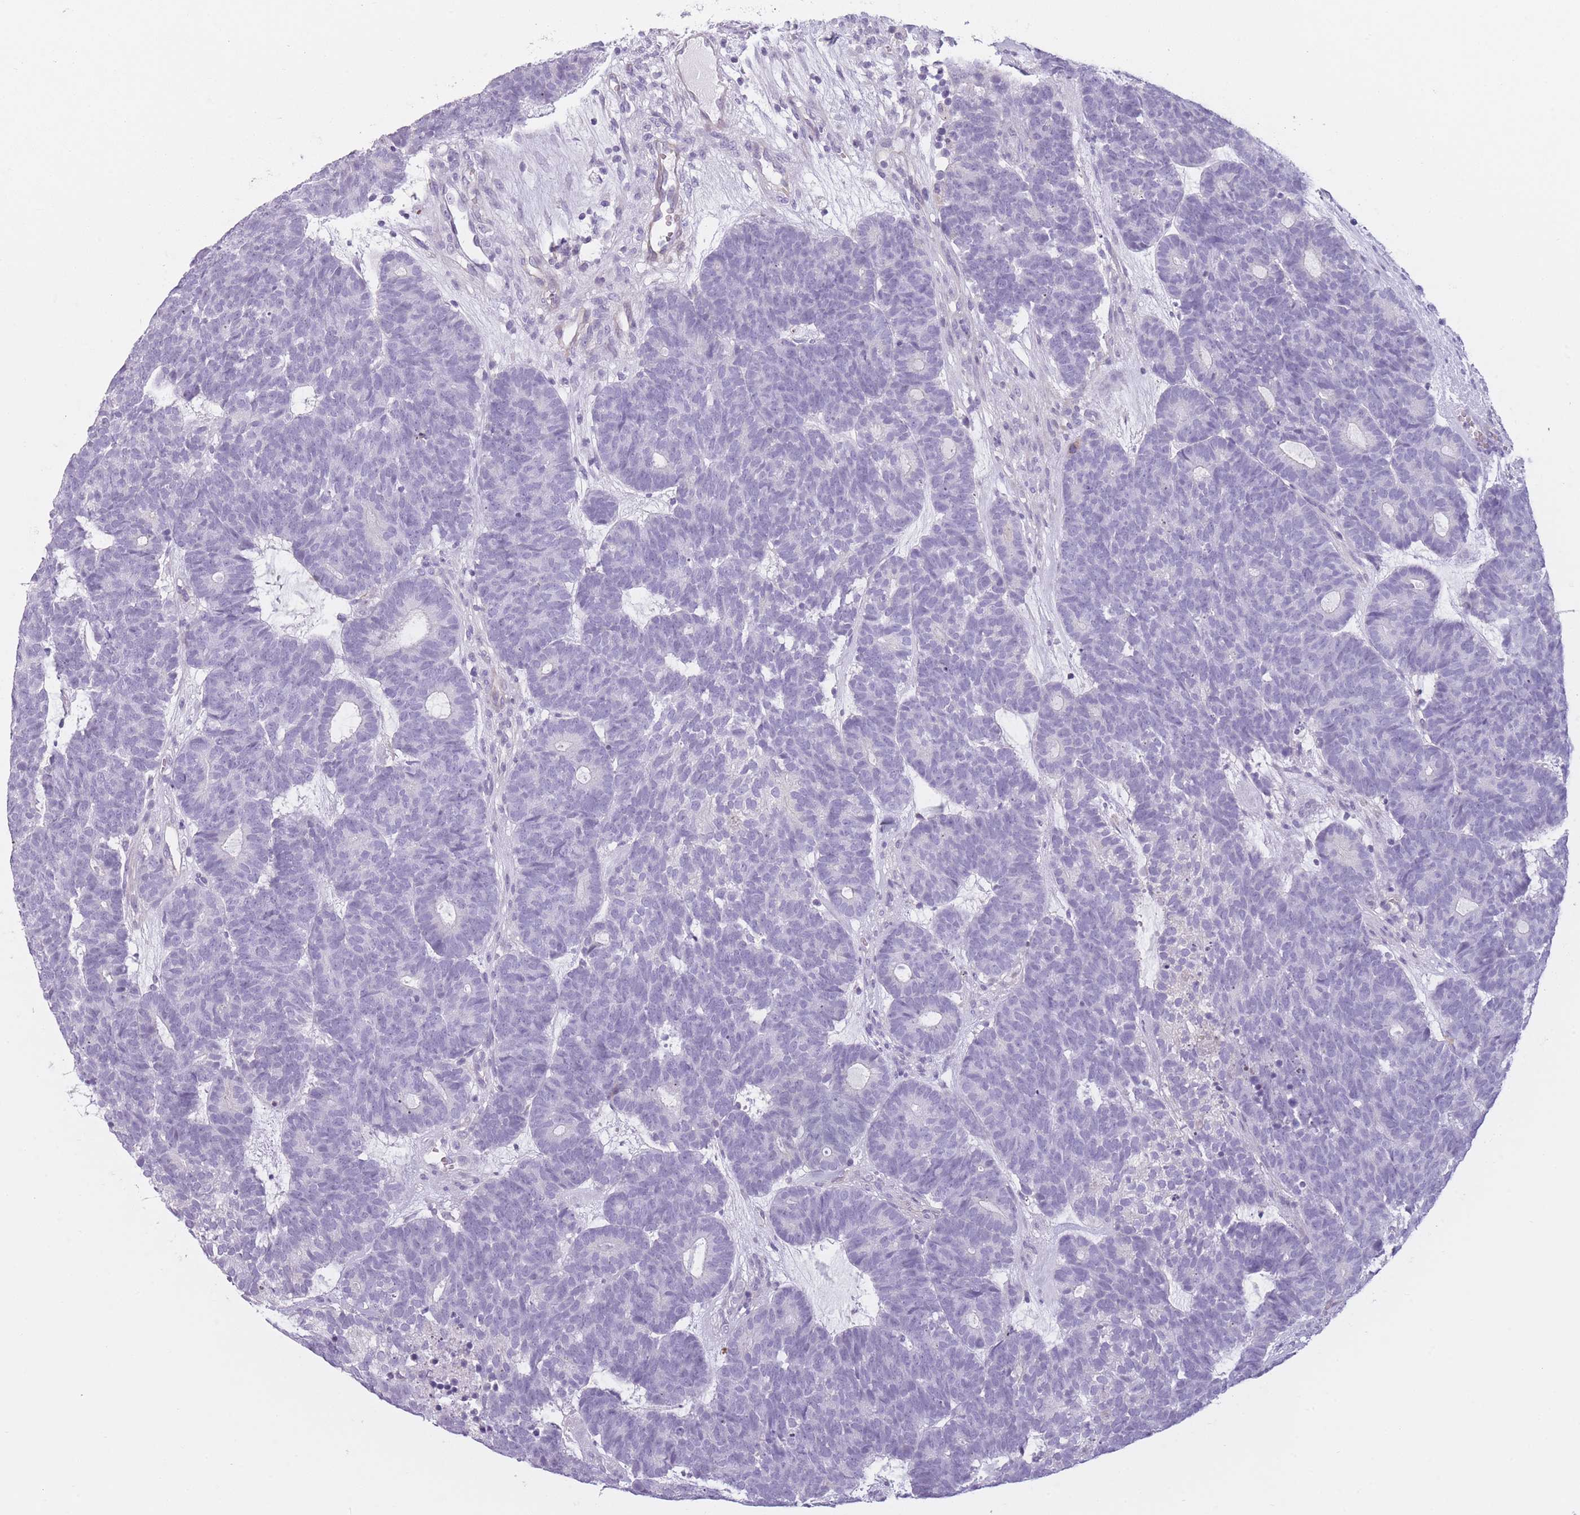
{"staining": {"intensity": "negative", "quantity": "none", "location": "none"}, "tissue": "head and neck cancer", "cell_type": "Tumor cells", "image_type": "cancer", "snomed": [{"axis": "morphology", "description": "Adenocarcinoma, NOS"}, {"axis": "topography", "description": "Head-Neck"}], "caption": "Micrograph shows no protein positivity in tumor cells of head and neck cancer tissue.", "gene": "GGT1", "patient": {"sex": "female", "age": 81}}